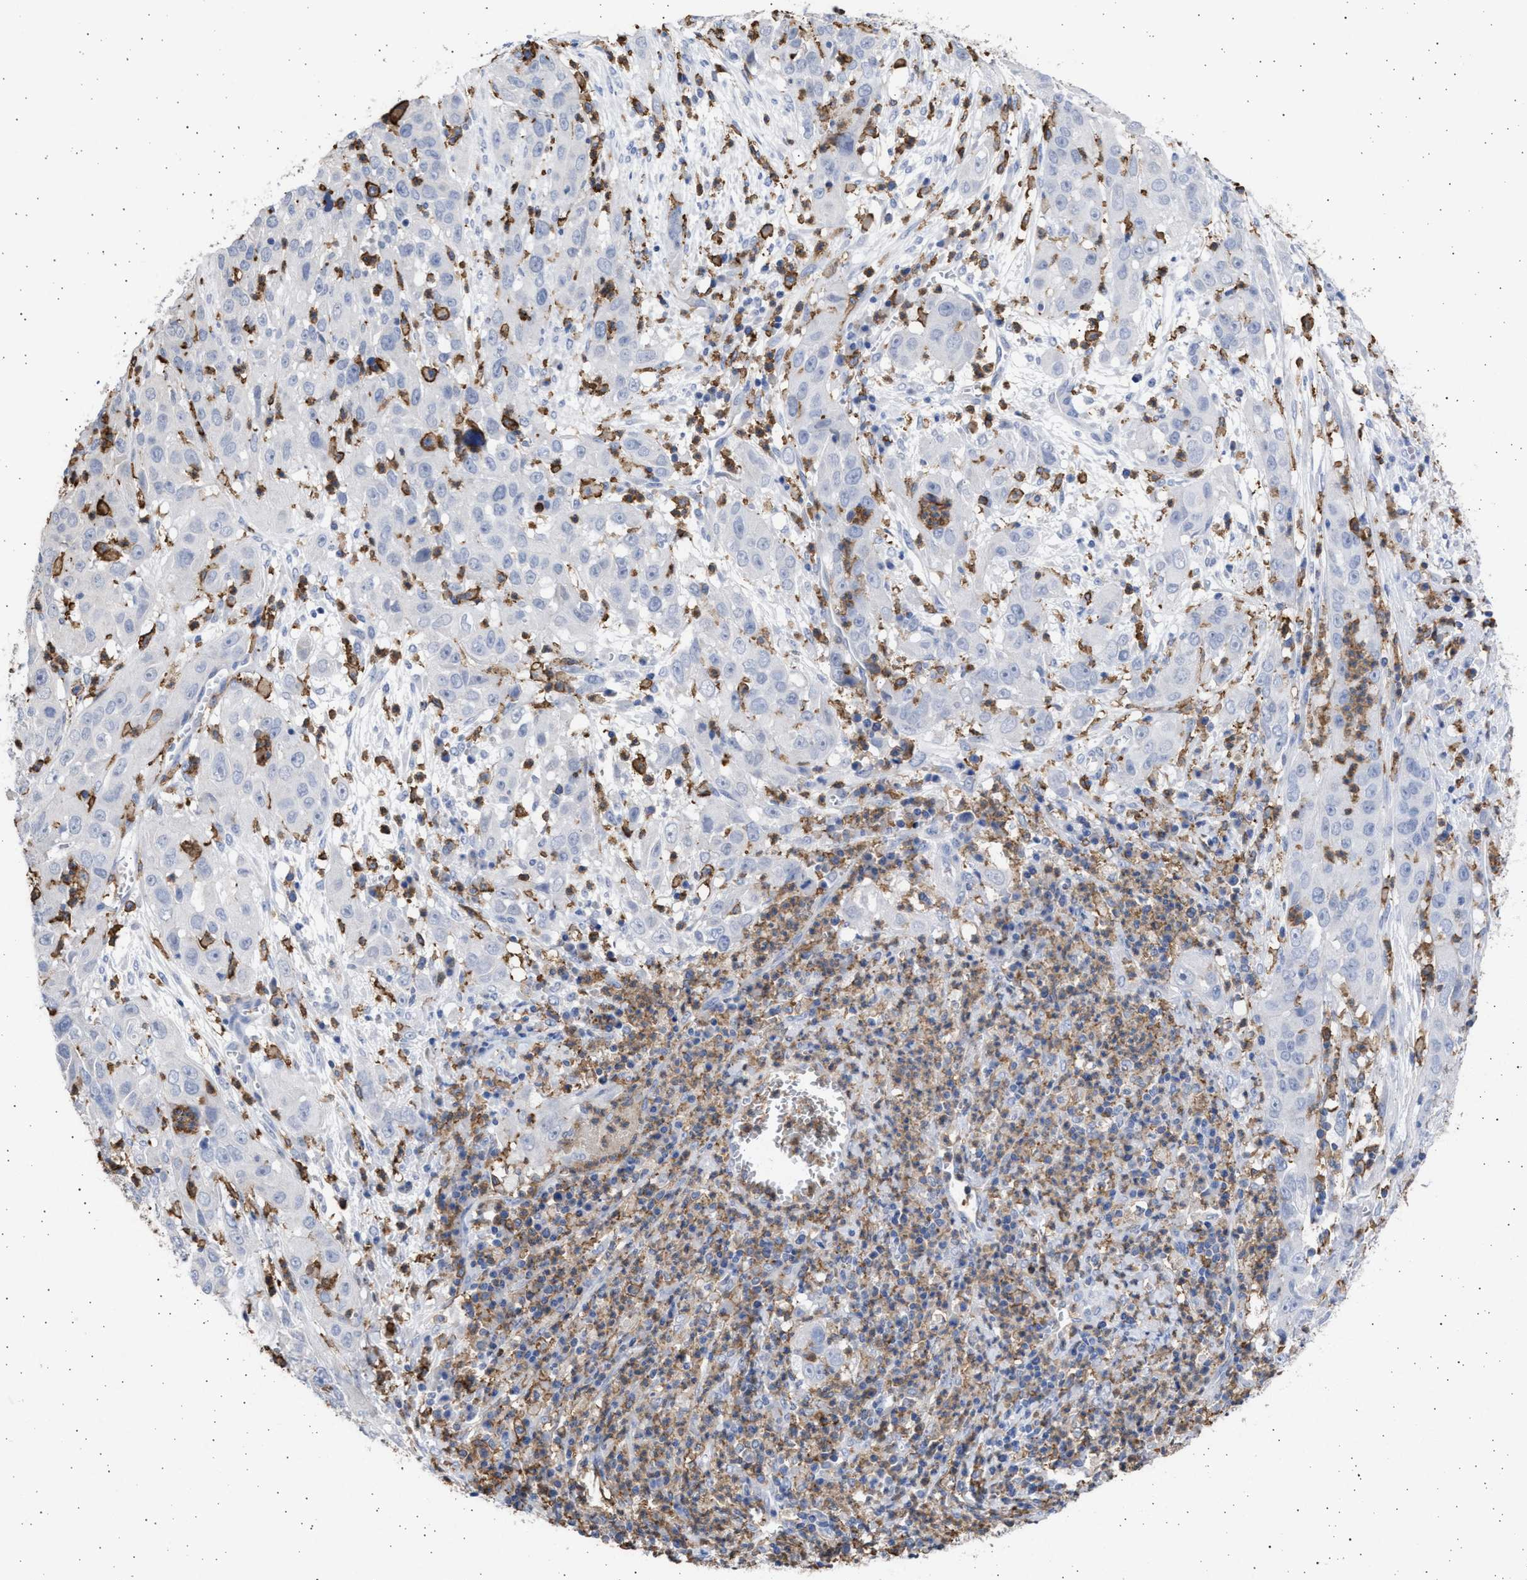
{"staining": {"intensity": "negative", "quantity": "none", "location": "none"}, "tissue": "cervical cancer", "cell_type": "Tumor cells", "image_type": "cancer", "snomed": [{"axis": "morphology", "description": "Squamous cell carcinoma, NOS"}, {"axis": "topography", "description": "Cervix"}], "caption": "This is an immunohistochemistry photomicrograph of human squamous cell carcinoma (cervical). There is no staining in tumor cells.", "gene": "FCER1A", "patient": {"sex": "female", "age": 32}}